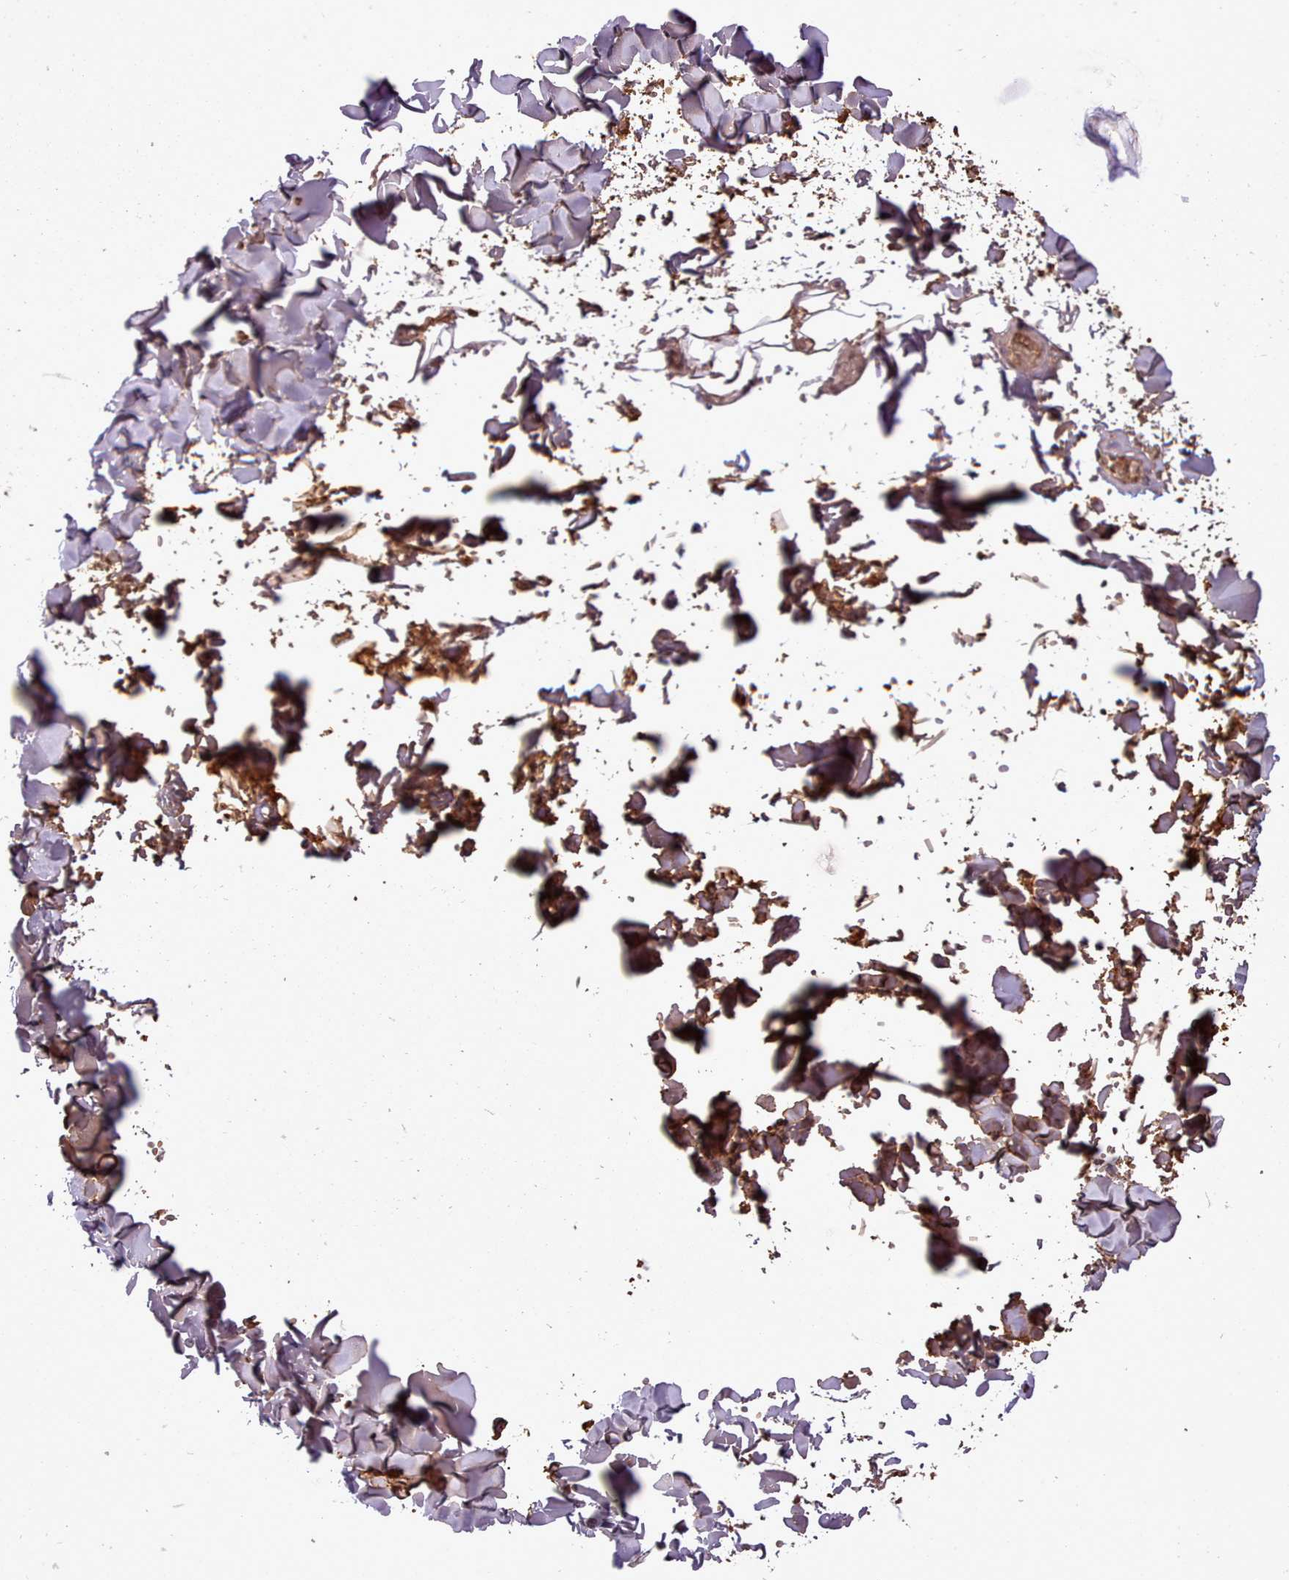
{"staining": {"intensity": "negative", "quantity": "none", "location": "none"}, "tissue": "adipose tissue", "cell_type": "Adipocytes", "image_type": "normal", "snomed": [{"axis": "morphology", "description": "Normal tissue, NOS"}, {"axis": "topography", "description": "Salivary gland"}, {"axis": "topography", "description": "Peripheral nerve tissue"}], "caption": "Immunohistochemical staining of benign human adipose tissue demonstrates no significant positivity in adipocytes.", "gene": "CABP1", "patient": {"sex": "male", "age": 38}}